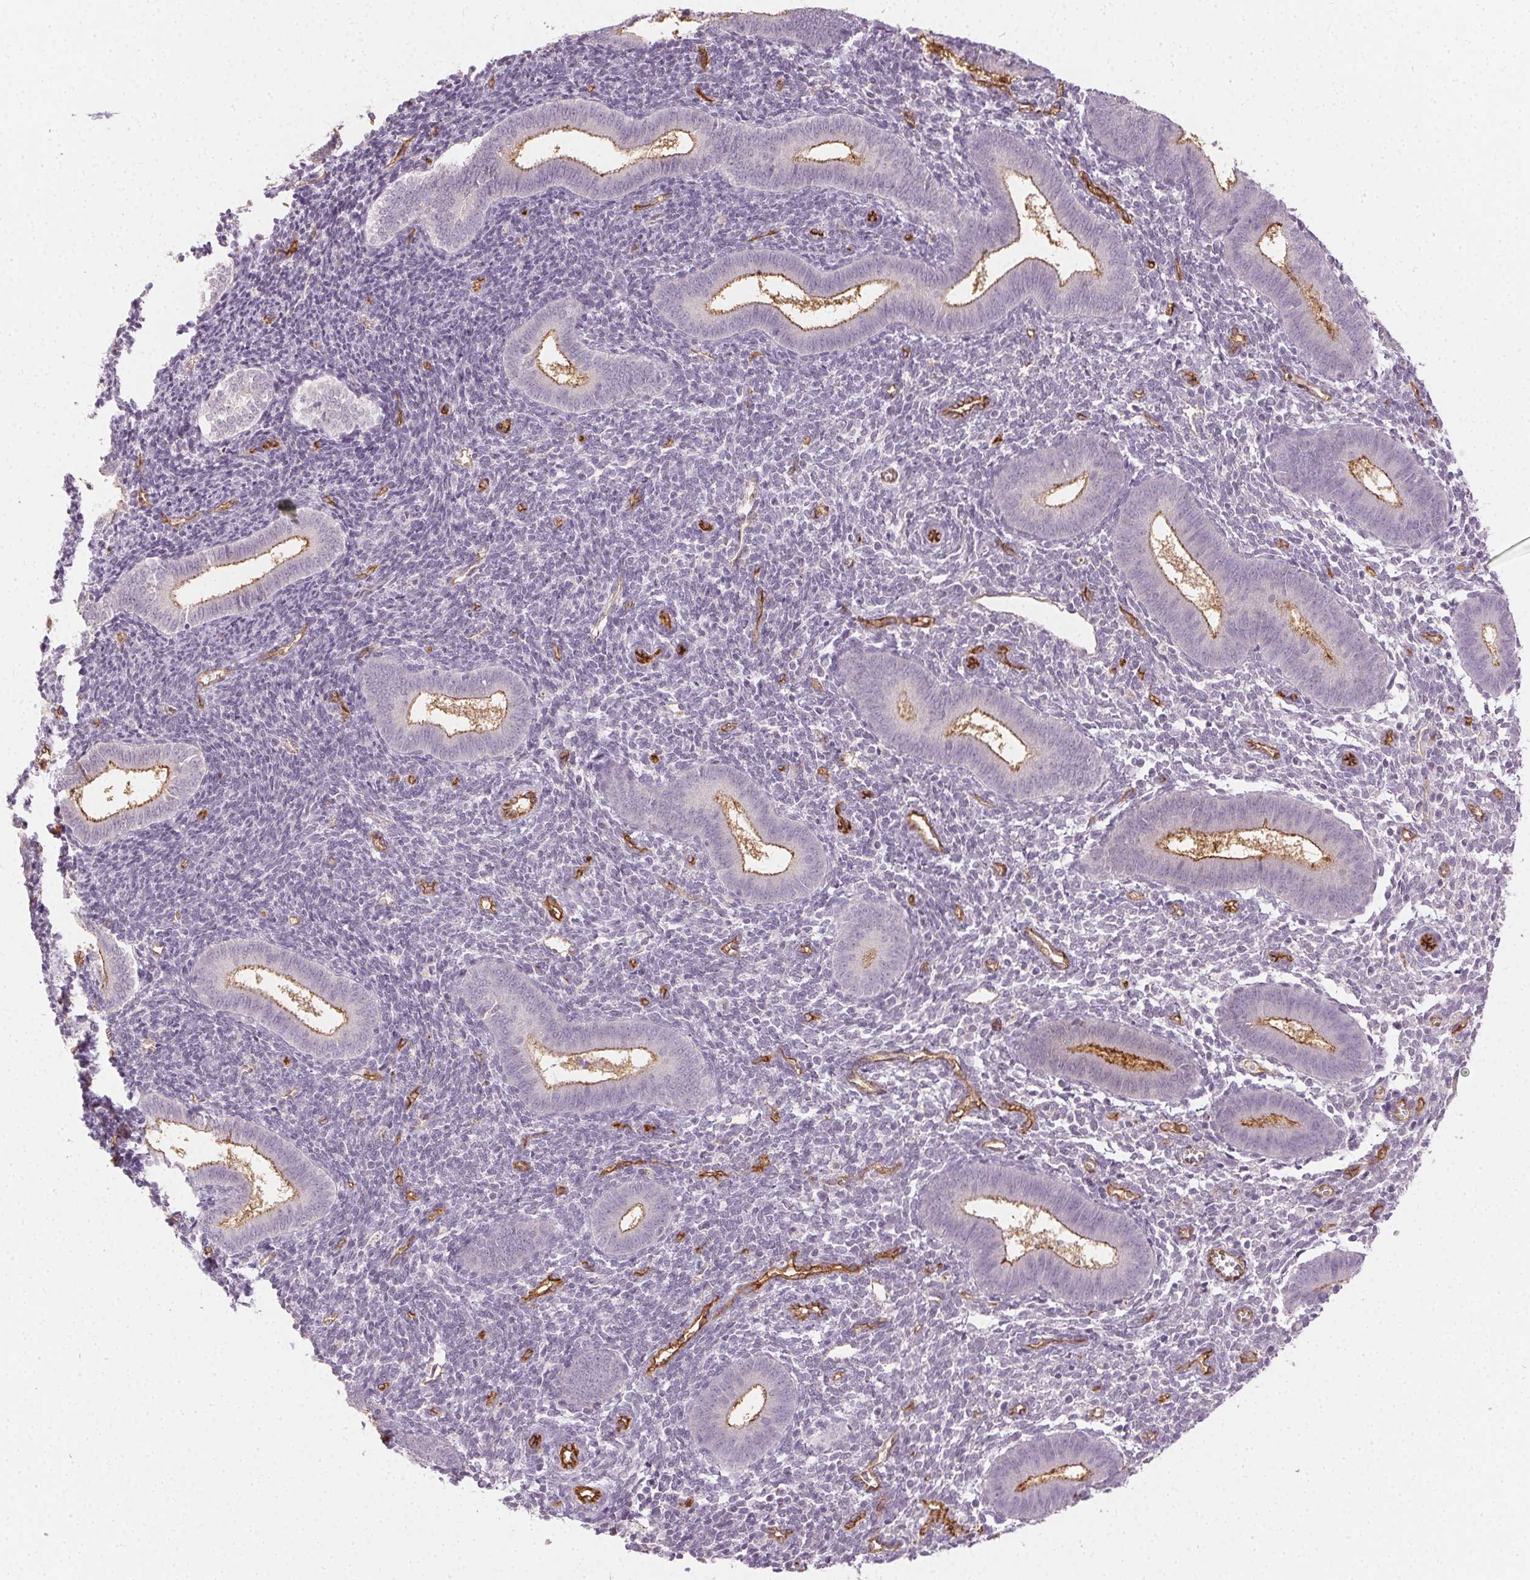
{"staining": {"intensity": "negative", "quantity": "none", "location": "none"}, "tissue": "endometrium", "cell_type": "Cells in endometrial stroma", "image_type": "normal", "snomed": [{"axis": "morphology", "description": "Normal tissue, NOS"}, {"axis": "topography", "description": "Endometrium"}], "caption": "Immunohistochemistry histopathology image of unremarkable endometrium: human endometrium stained with DAB reveals no significant protein positivity in cells in endometrial stroma. The staining was performed using DAB (3,3'-diaminobenzidine) to visualize the protein expression in brown, while the nuclei were stained in blue with hematoxylin (Magnification: 20x).", "gene": "PODXL", "patient": {"sex": "female", "age": 25}}